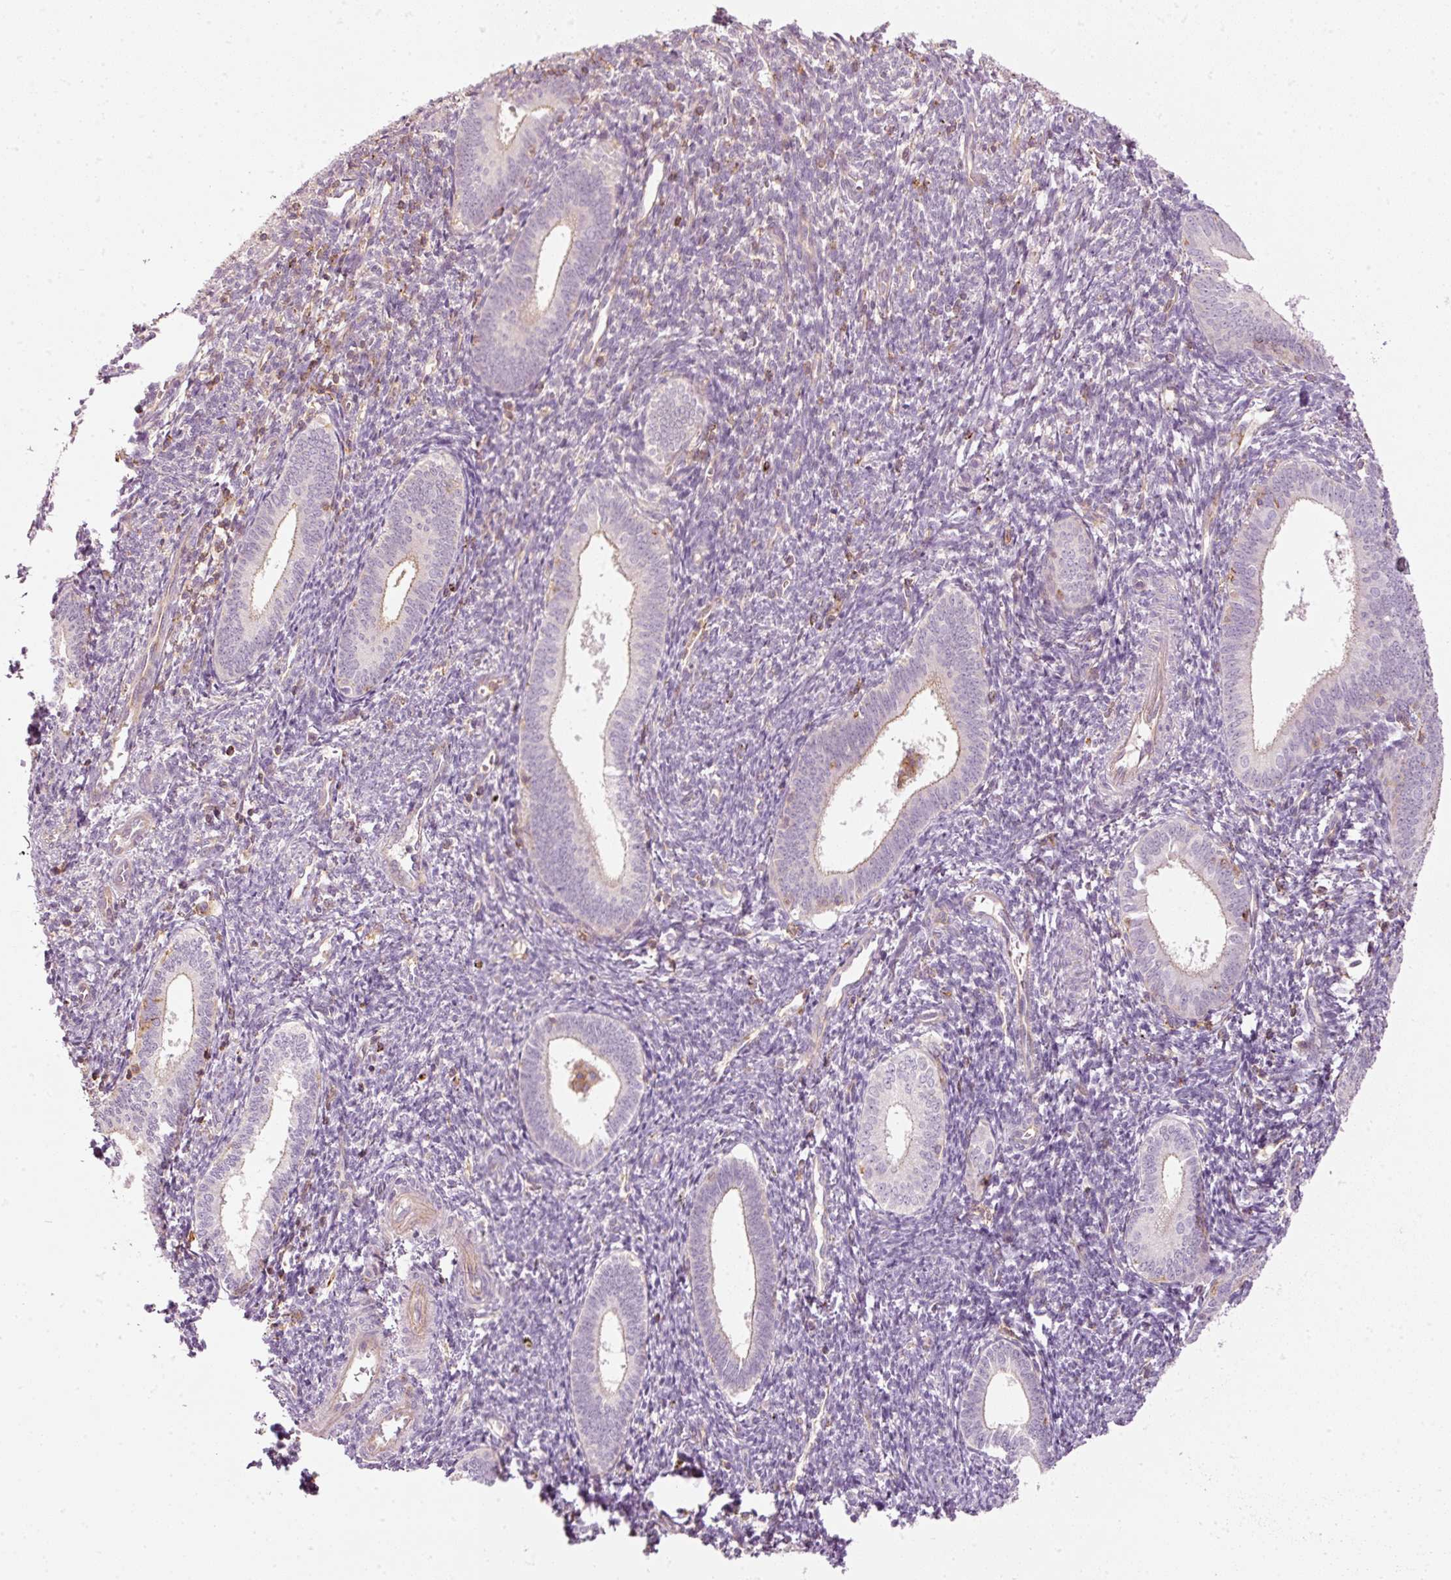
{"staining": {"intensity": "negative", "quantity": "none", "location": "none"}, "tissue": "endometrium", "cell_type": "Cells in endometrial stroma", "image_type": "normal", "snomed": [{"axis": "morphology", "description": "Normal tissue, NOS"}, {"axis": "topography", "description": "Endometrium"}], "caption": "High magnification brightfield microscopy of benign endometrium stained with DAB (3,3'-diaminobenzidine) (brown) and counterstained with hematoxylin (blue): cells in endometrial stroma show no significant positivity. Brightfield microscopy of immunohistochemistry stained with DAB (brown) and hematoxylin (blue), captured at high magnification.", "gene": "SIPA1", "patient": {"sex": "female", "age": 41}}